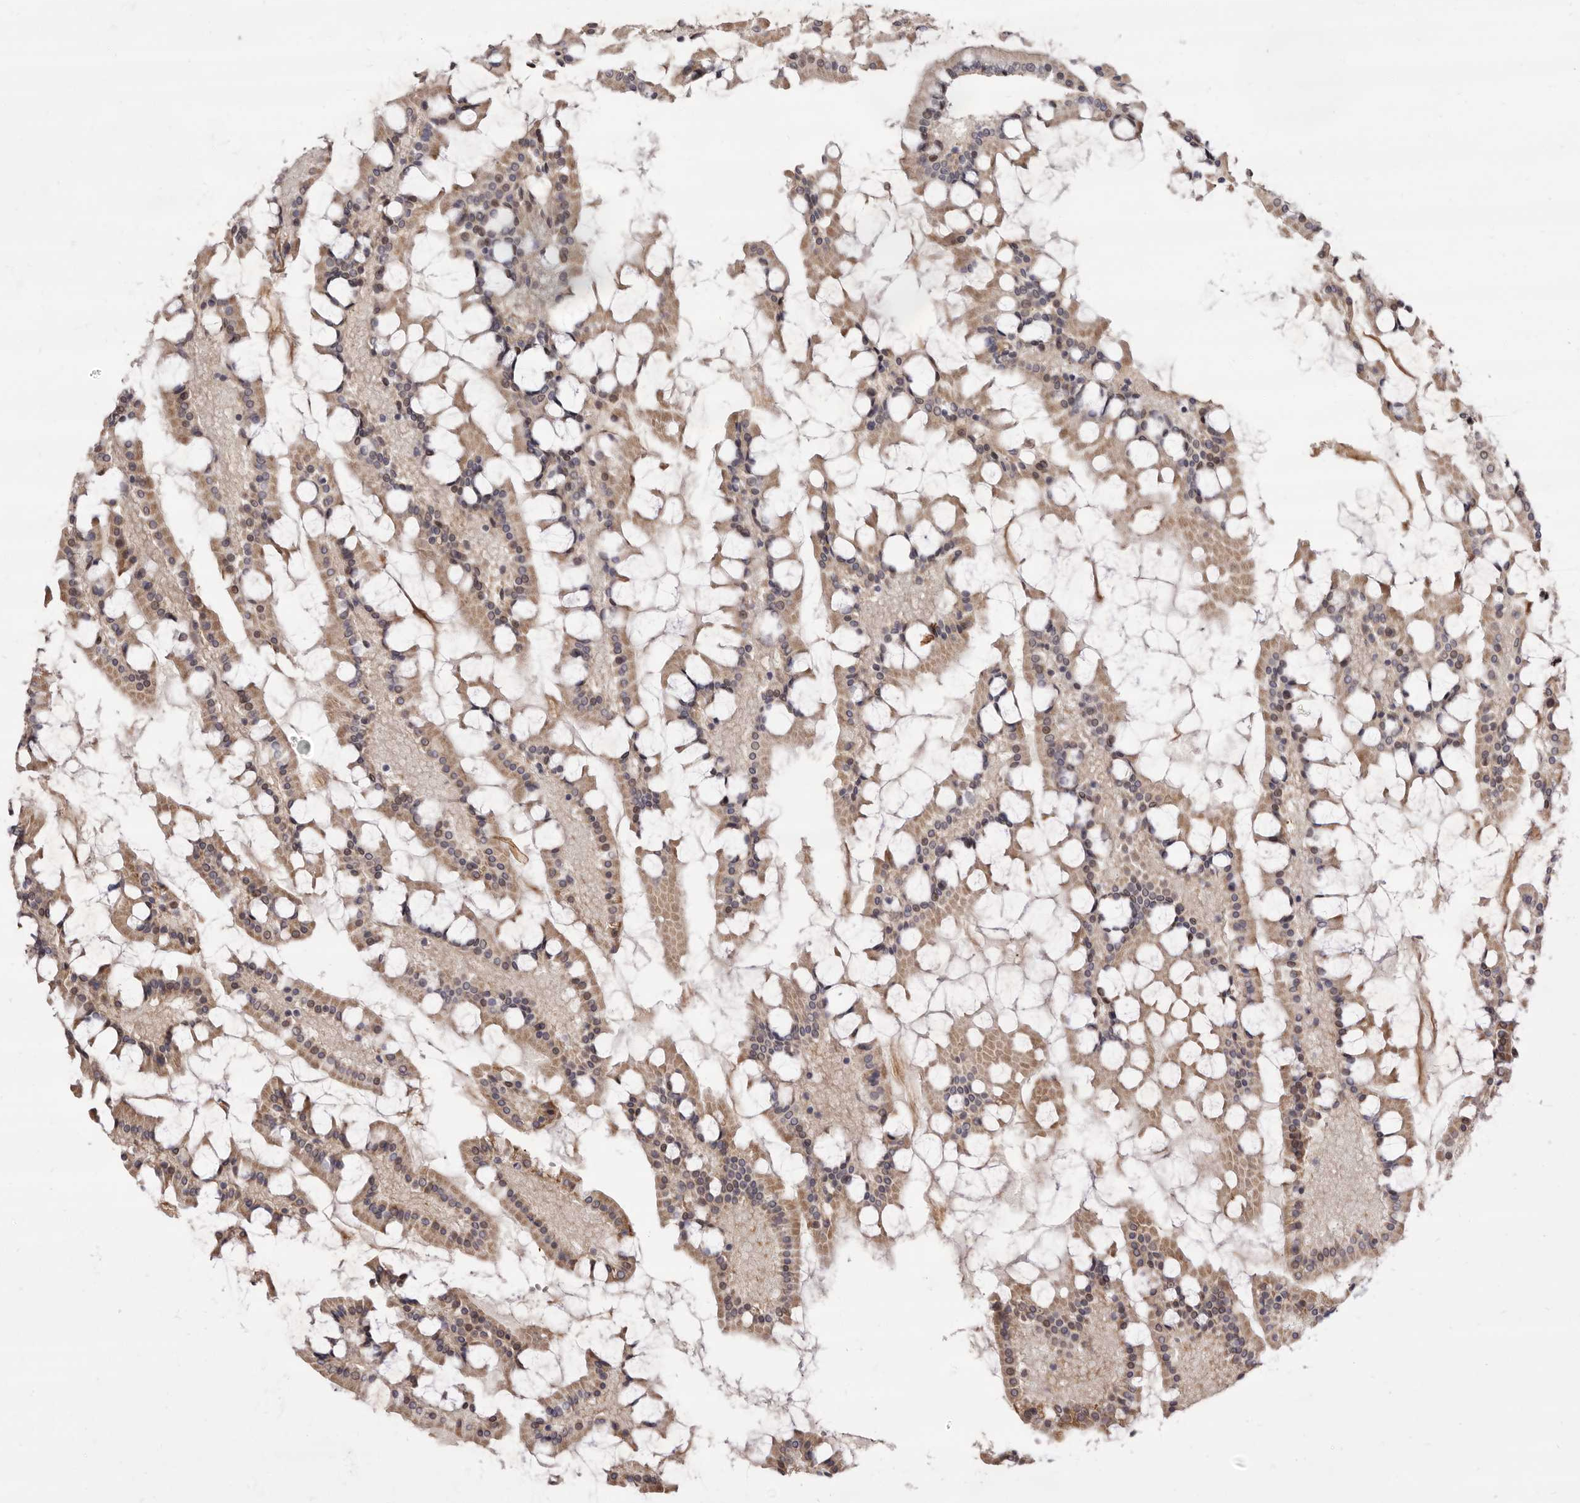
{"staining": {"intensity": "moderate", "quantity": "25%-75%", "location": "cytoplasmic/membranous,nuclear"}, "tissue": "small intestine", "cell_type": "Glandular cells", "image_type": "normal", "snomed": [{"axis": "morphology", "description": "Normal tissue, NOS"}, {"axis": "topography", "description": "Small intestine"}], "caption": "An immunohistochemistry (IHC) micrograph of unremarkable tissue is shown. Protein staining in brown shows moderate cytoplasmic/membranous,nuclear positivity in small intestine within glandular cells.", "gene": "ZNF326", "patient": {"sex": "male", "age": 41}}